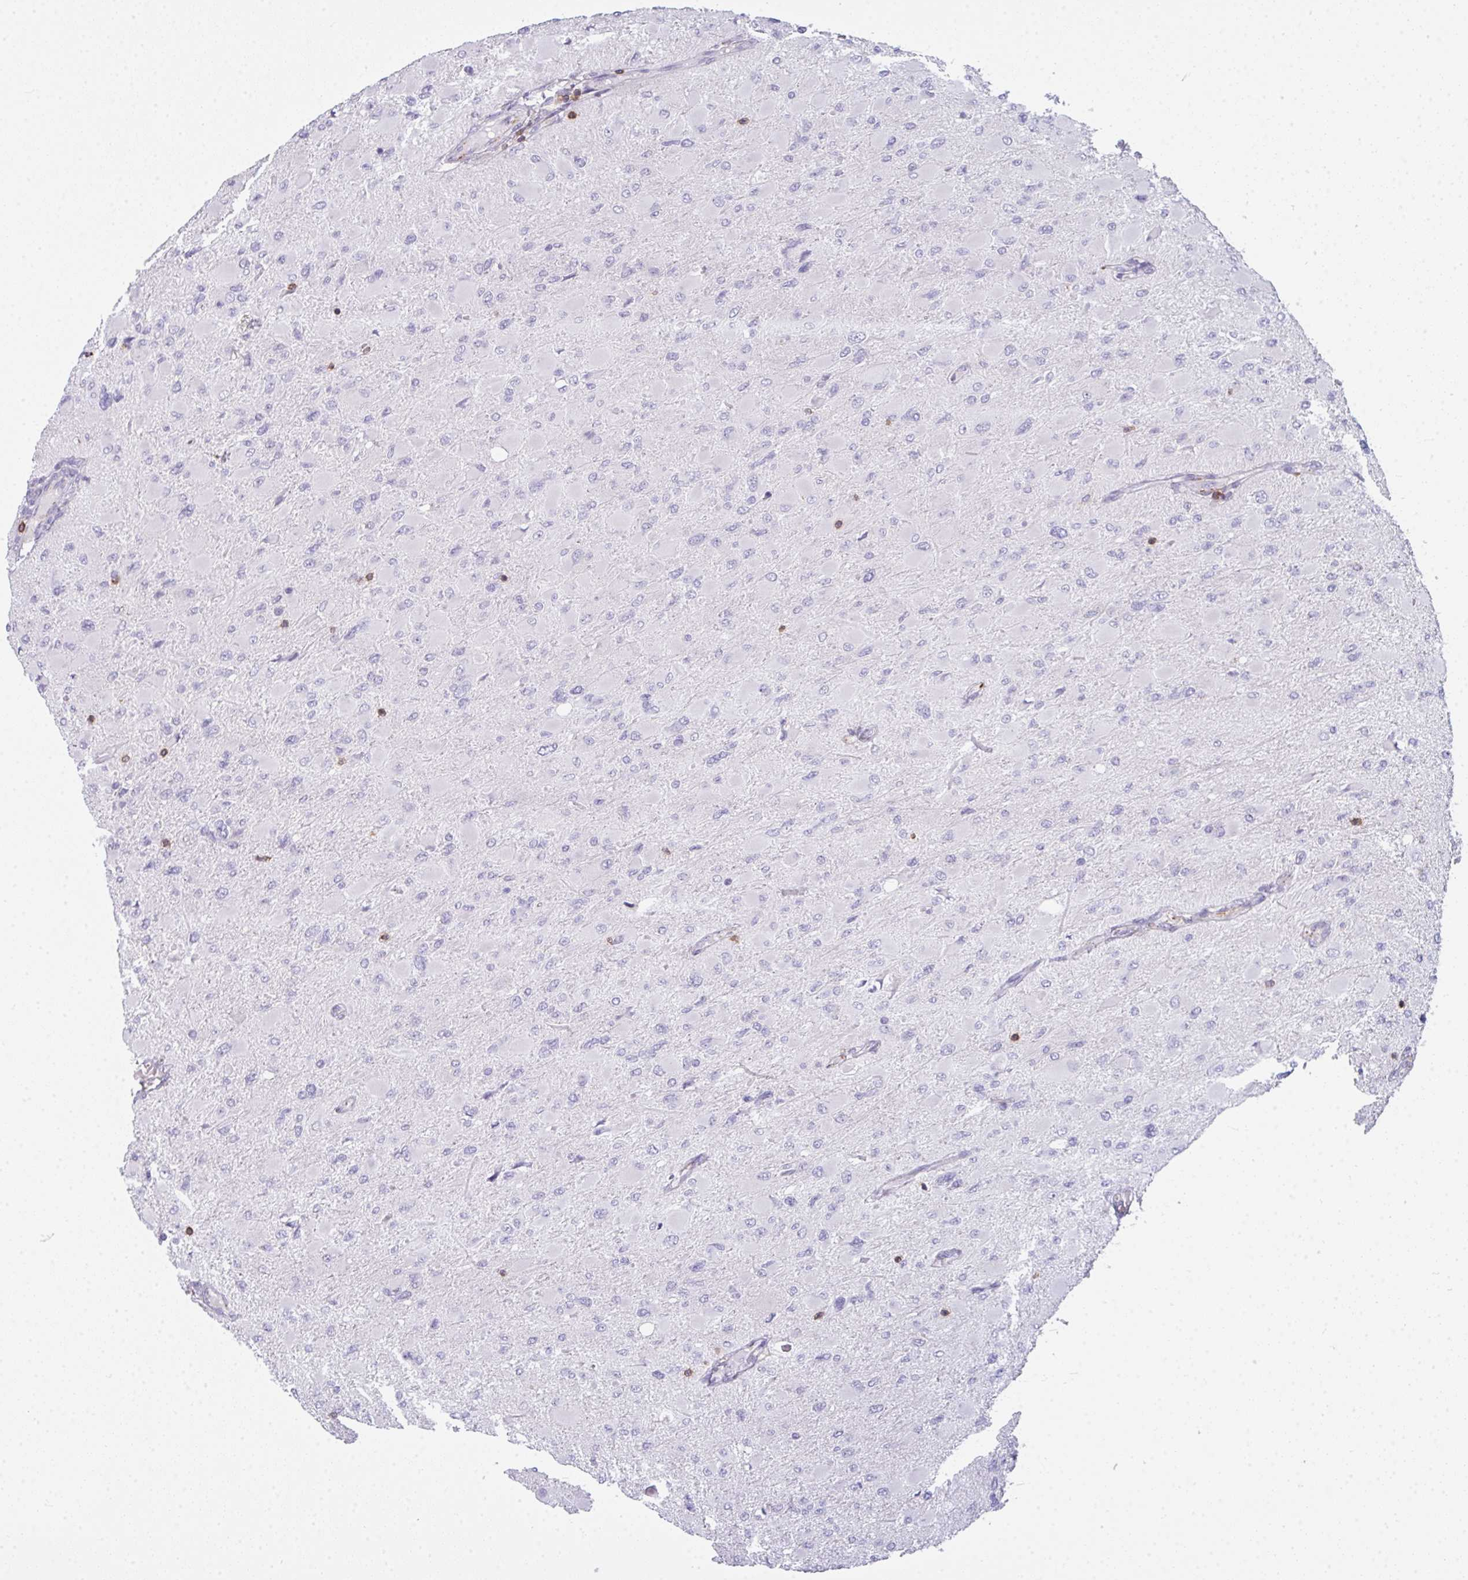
{"staining": {"intensity": "negative", "quantity": "none", "location": "none"}, "tissue": "glioma", "cell_type": "Tumor cells", "image_type": "cancer", "snomed": [{"axis": "morphology", "description": "Glioma, malignant, High grade"}, {"axis": "topography", "description": "Cerebral cortex"}], "caption": "Immunohistochemical staining of human malignant glioma (high-grade) displays no significant staining in tumor cells.", "gene": "CD80", "patient": {"sex": "female", "age": 36}}